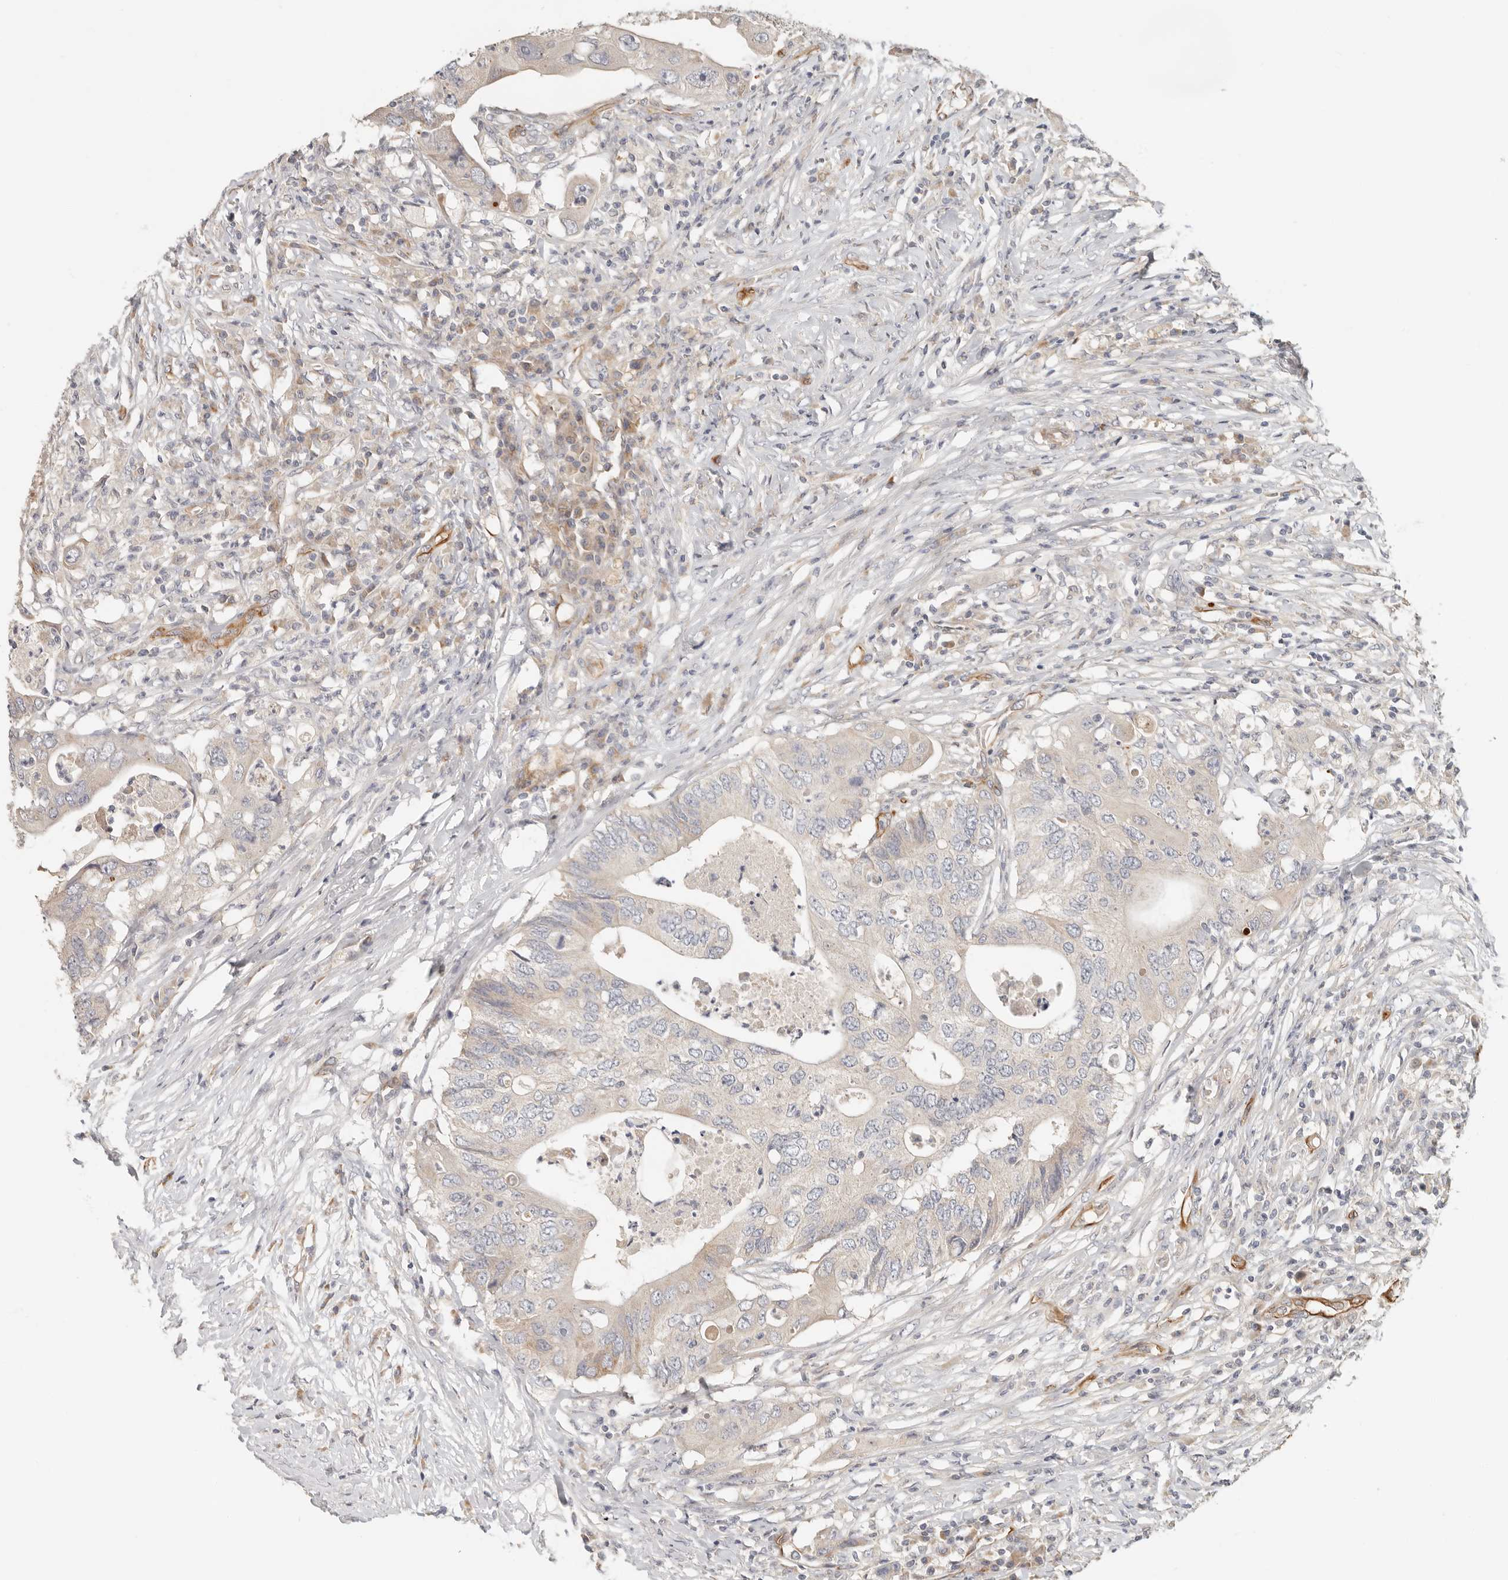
{"staining": {"intensity": "negative", "quantity": "none", "location": "none"}, "tissue": "colorectal cancer", "cell_type": "Tumor cells", "image_type": "cancer", "snomed": [{"axis": "morphology", "description": "Adenocarcinoma, NOS"}, {"axis": "topography", "description": "Colon"}], "caption": "IHC histopathology image of colorectal adenocarcinoma stained for a protein (brown), which shows no staining in tumor cells.", "gene": "SPRING1", "patient": {"sex": "male", "age": 71}}